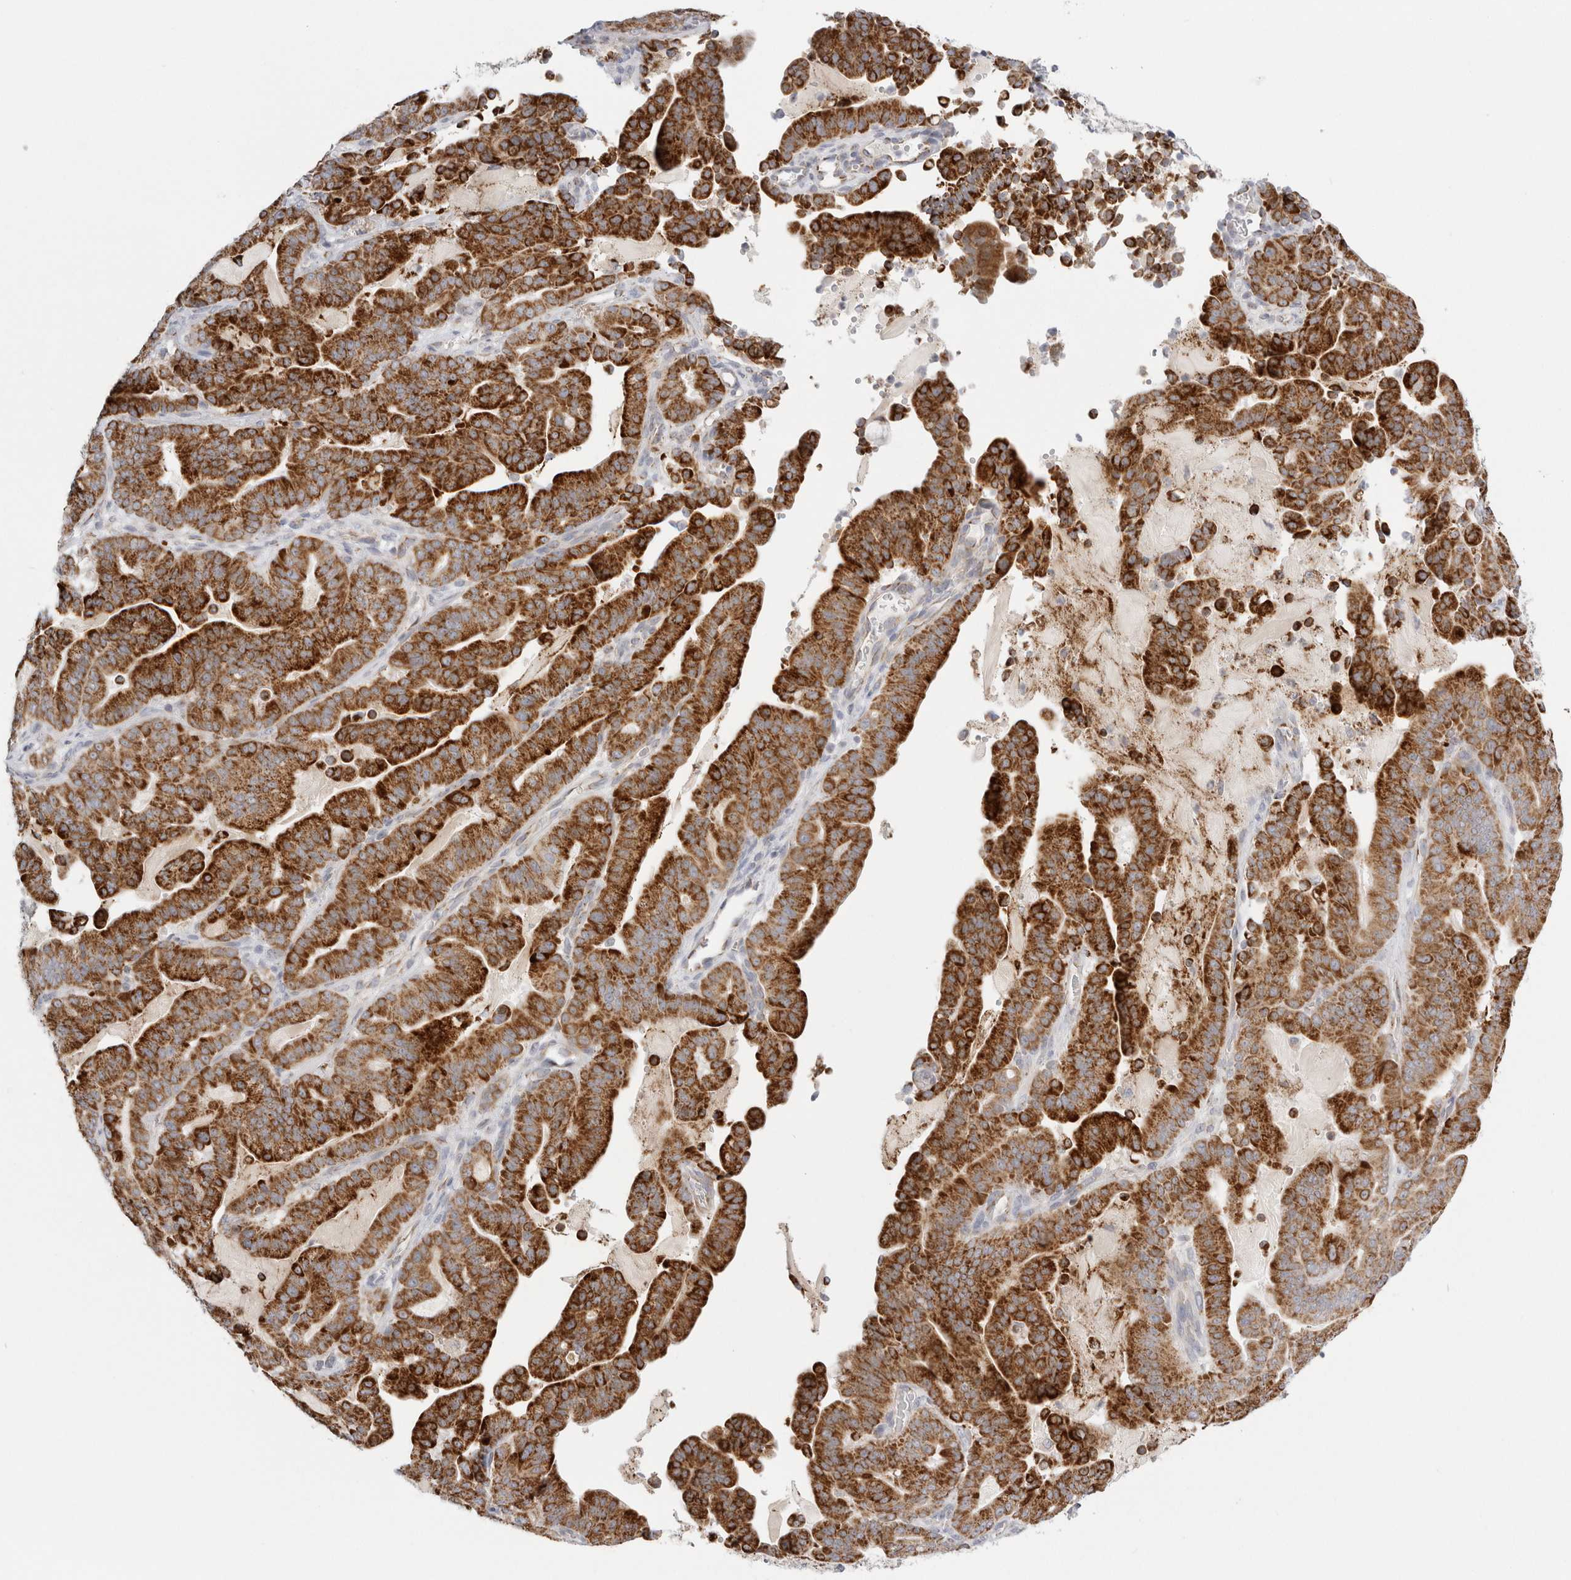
{"staining": {"intensity": "strong", "quantity": ">75%", "location": "cytoplasmic/membranous"}, "tissue": "pancreatic cancer", "cell_type": "Tumor cells", "image_type": "cancer", "snomed": [{"axis": "morphology", "description": "Adenocarcinoma, NOS"}, {"axis": "topography", "description": "Pancreas"}], "caption": "This image exhibits immunohistochemistry (IHC) staining of human adenocarcinoma (pancreatic), with high strong cytoplasmic/membranous expression in about >75% of tumor cells.", "gene": "FAHD1", "patient": {"sex": "male", "age": 63}}